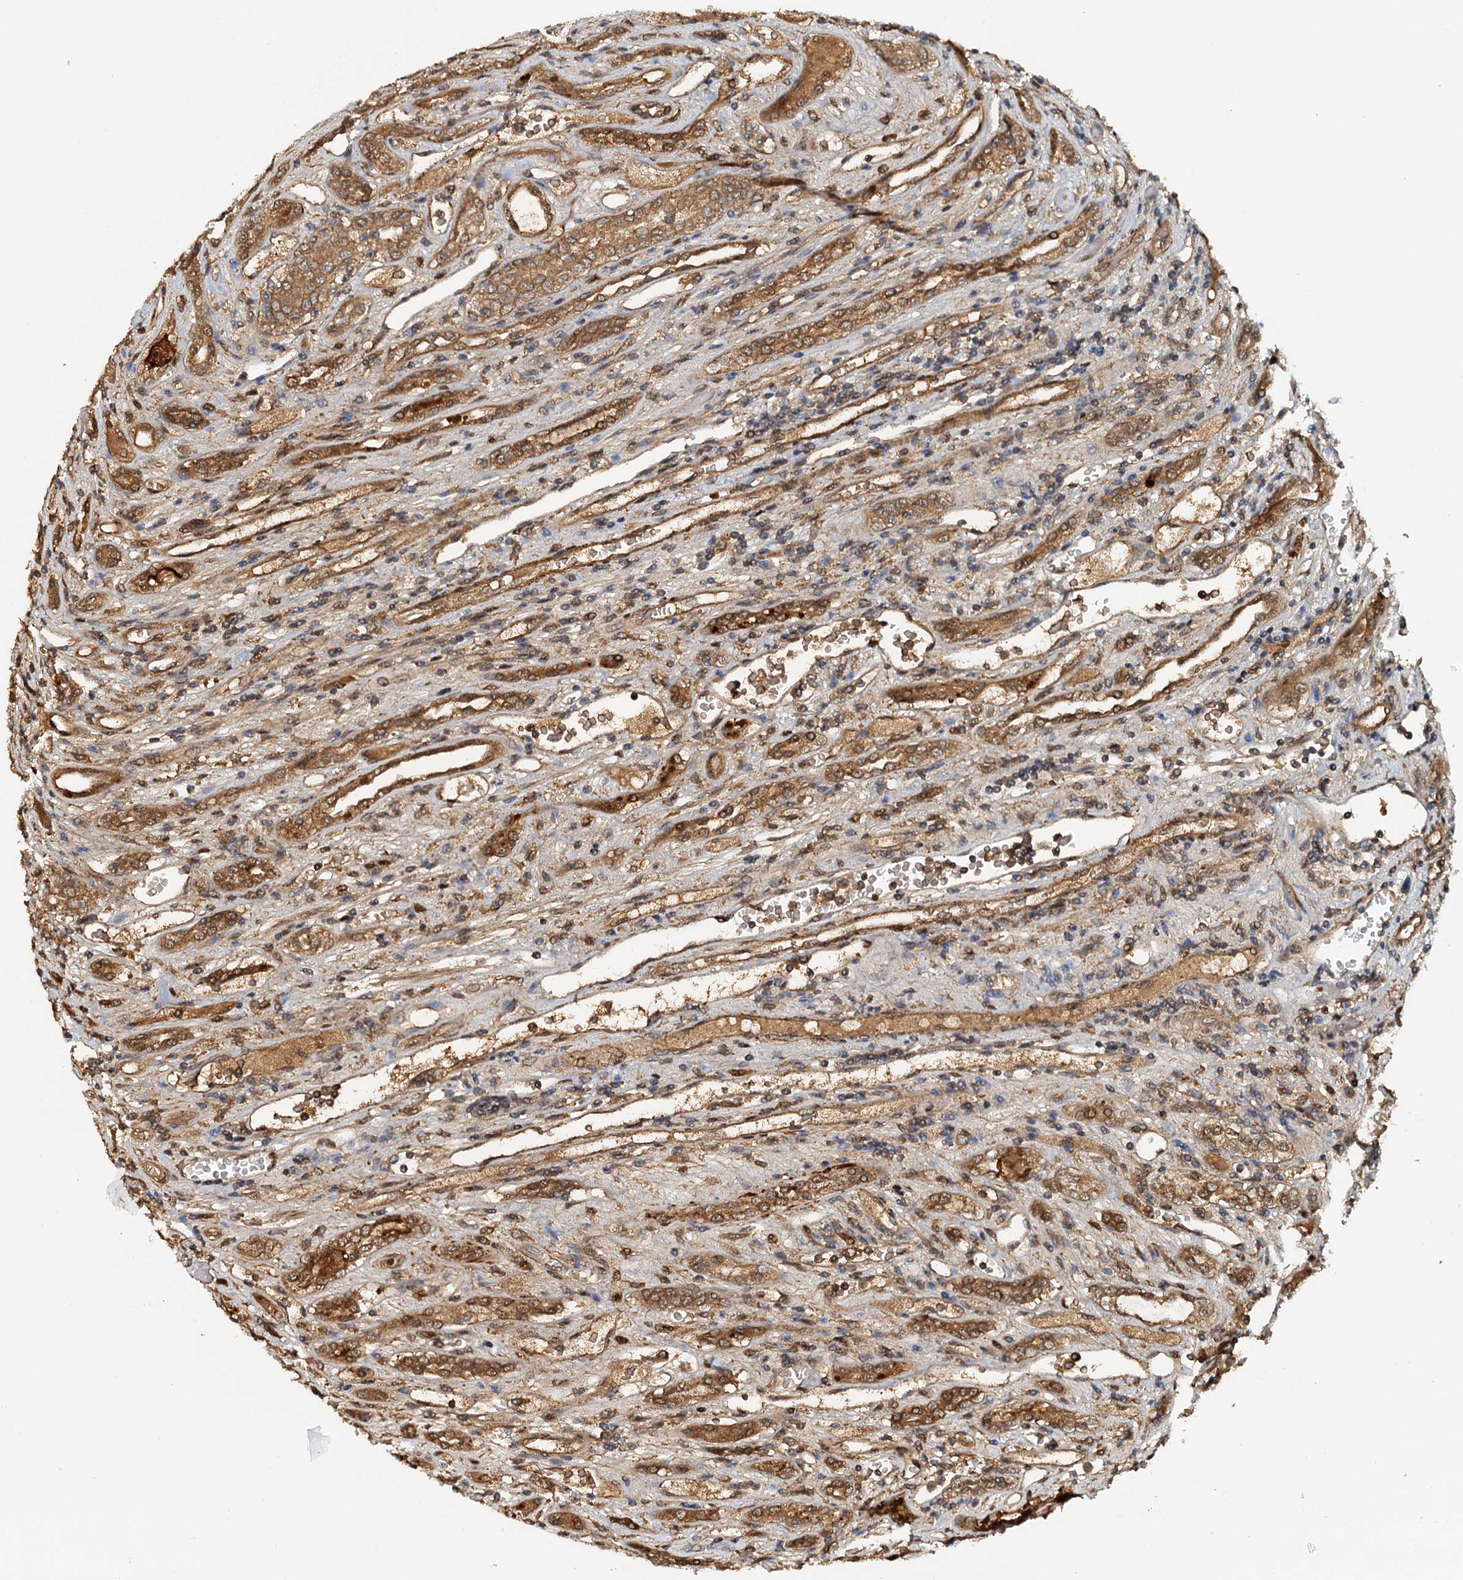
{"staining": {"intensity": "moderate", "quantity": "25%-75%", "location": "cytoplasmic/membranous"}, "tissue": "renal cancer", "cell_type": "Tumor cells", "image_type": "cancer", "snomed": [{"axis": "morphology", "description": "Adenocarcinoma, NOS"}, {"axis": "topography", "description": "Kidney"}], "caption": "A micrograph of adenocarcinoma (renal) stained for a protein shows moderate cytoplasmic/membranous brown staining in tumor cells. (Brightfield microscopy of DAB IHC at high magnification).", "gene": "UBL7", "patient": {"sex": "female", "age": 54}}